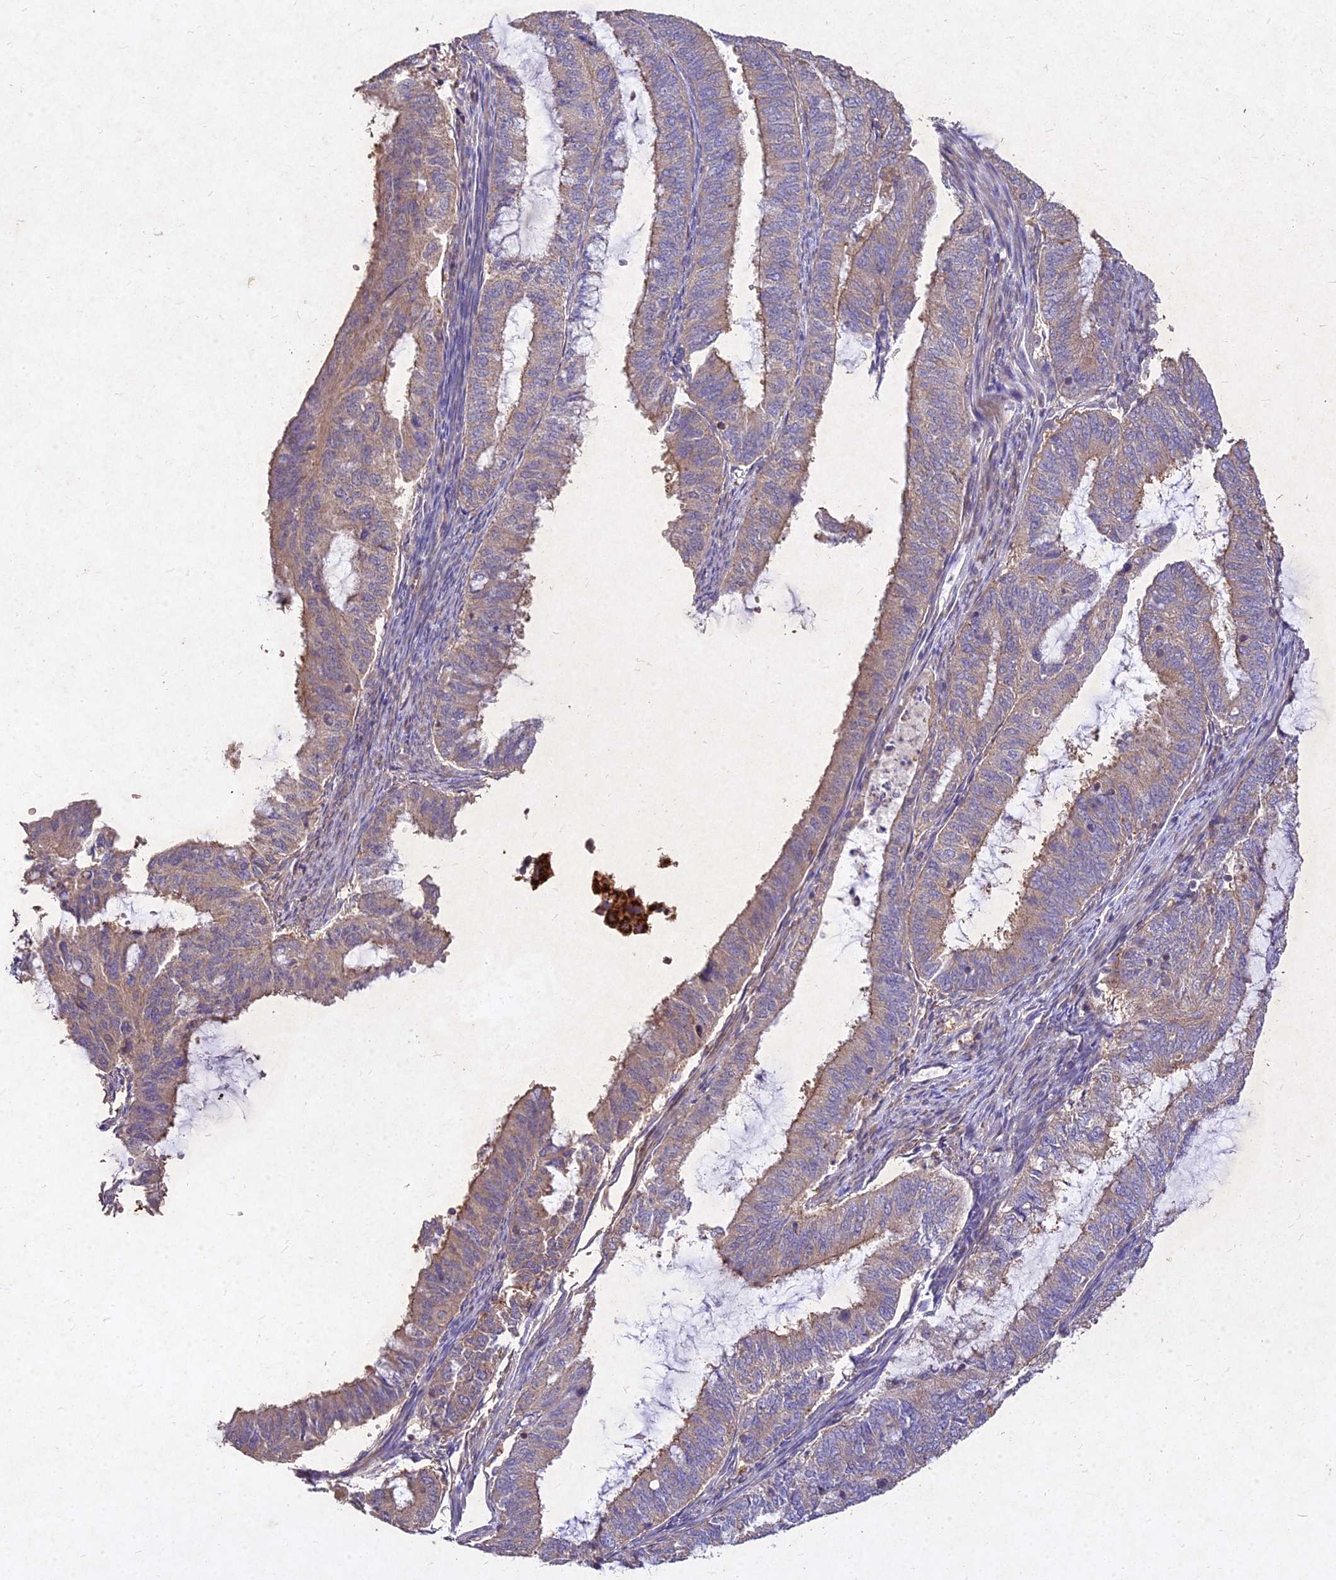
{"staining": {"intensity": "weak", "quantity": "25%-75%", "location": "cytoplasmic/membranous"}, "tissue": "endometrial cancer", "cell_type": "Tumor cells", "image_type": "cancer", "snomed": [{"axis": "morphology", "description": "Adenocarcinoma, NOS"}, {"axis": "topography", "description": "Endometrium"}], "caption": "Protein expression analysis of human endometrial cancer reveals weak cytoplasmic/membranous staining in approximately 25%-75% of tumor cells.", "gene": "SKA1", "patient": {"sex": "female", "age": 51}}